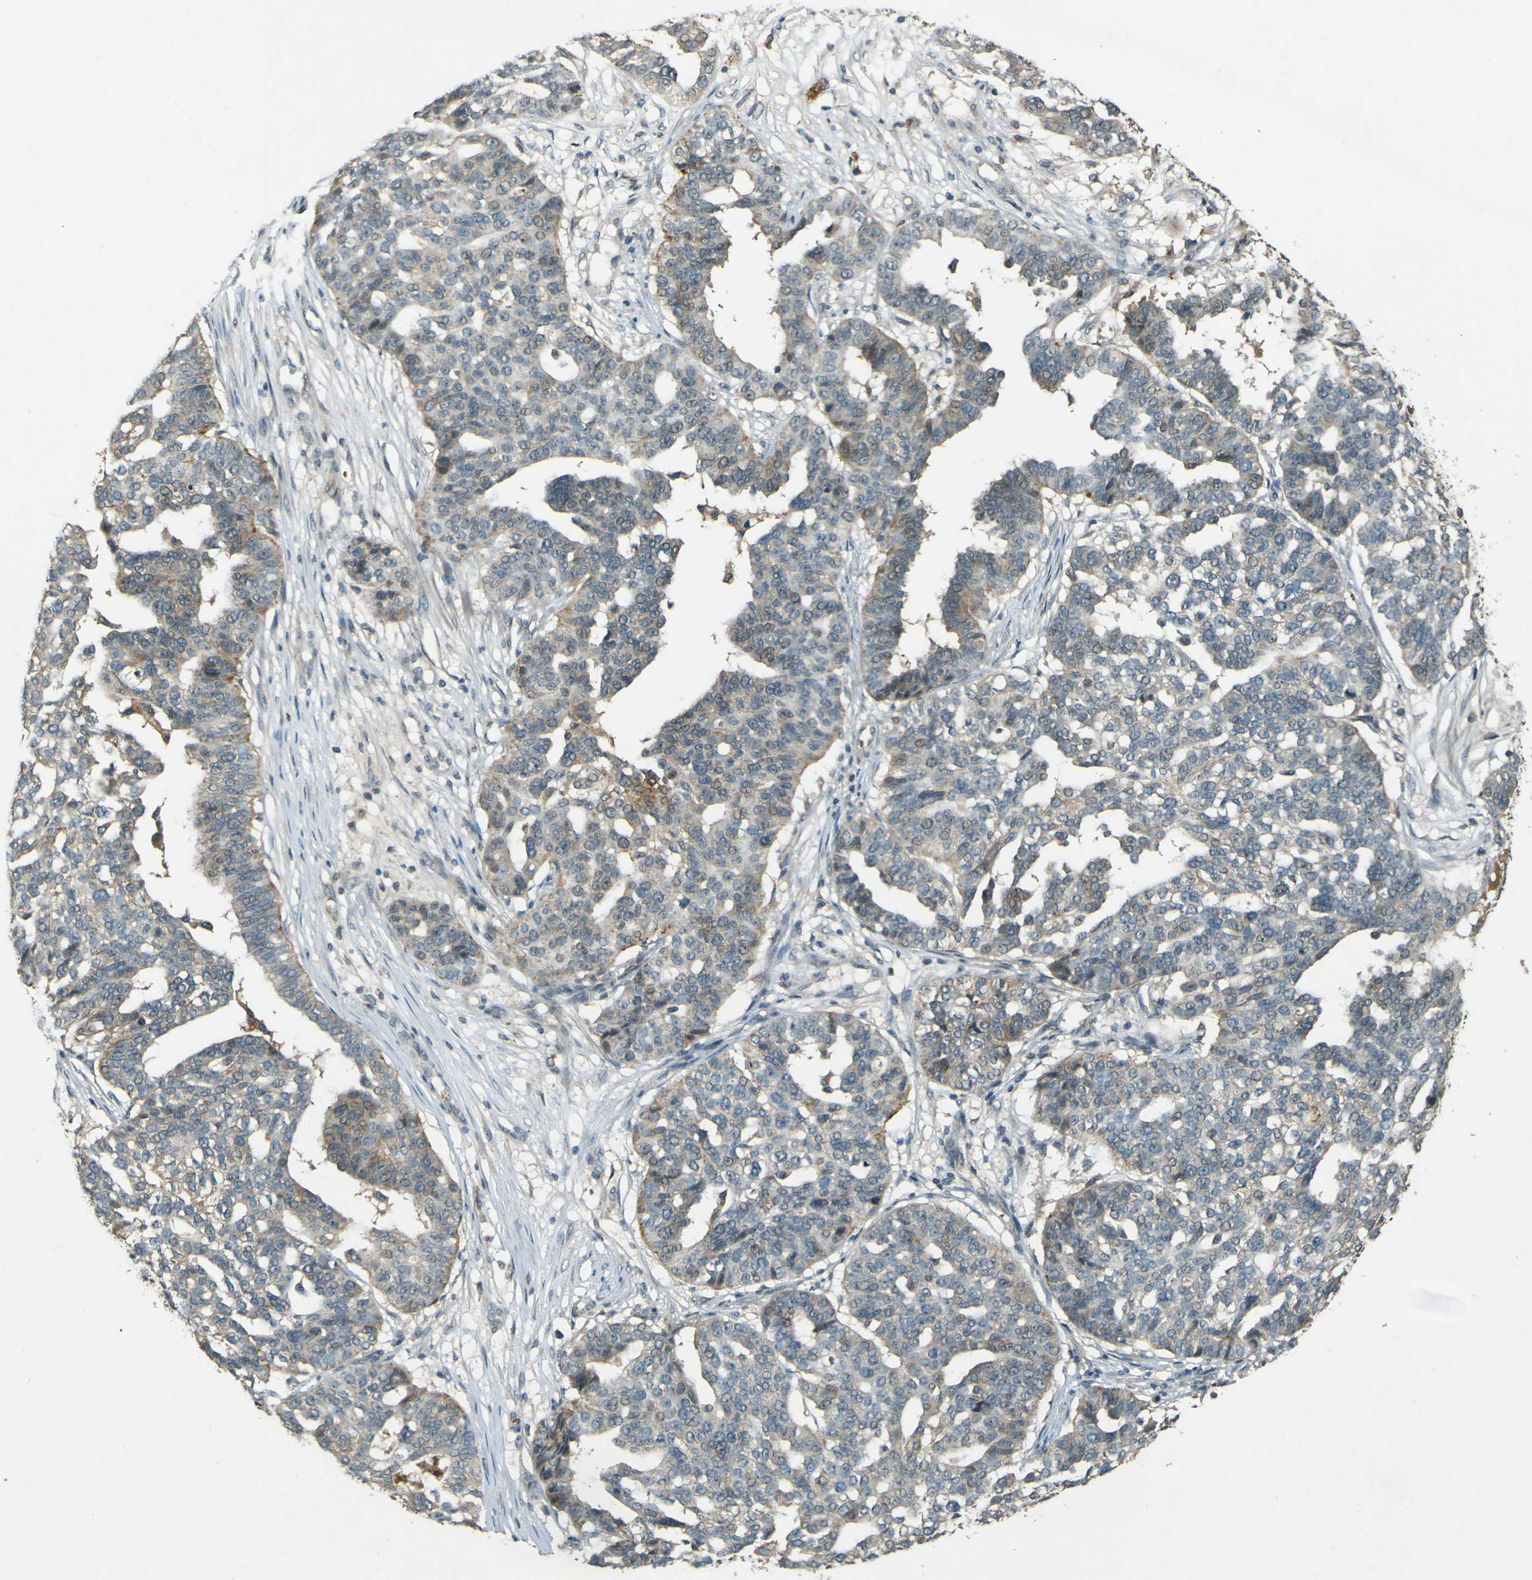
{"staining": {"intensity": "weak", "quantity": "25%-75%", "location": "cytoplasmic/membranous"}, "tissue": "ovarian cancer", "cell_type": "Tumor cells", "image_type": "cancer", "snomed": [{"axis": "morphology", "description": "Cystadenocarcinoma, serous, NOS"}, {"axis": "topography", "description": "Ovary"}], "caption": "Weak cytoplasmic/membranous protein positivity is identified in approximately 25%-75% of tumor cells in ovarian cancer (serous cystadenocarcinoma).", "gene": "MPDZ", "patient": {"sex": "female", "age": 59}}